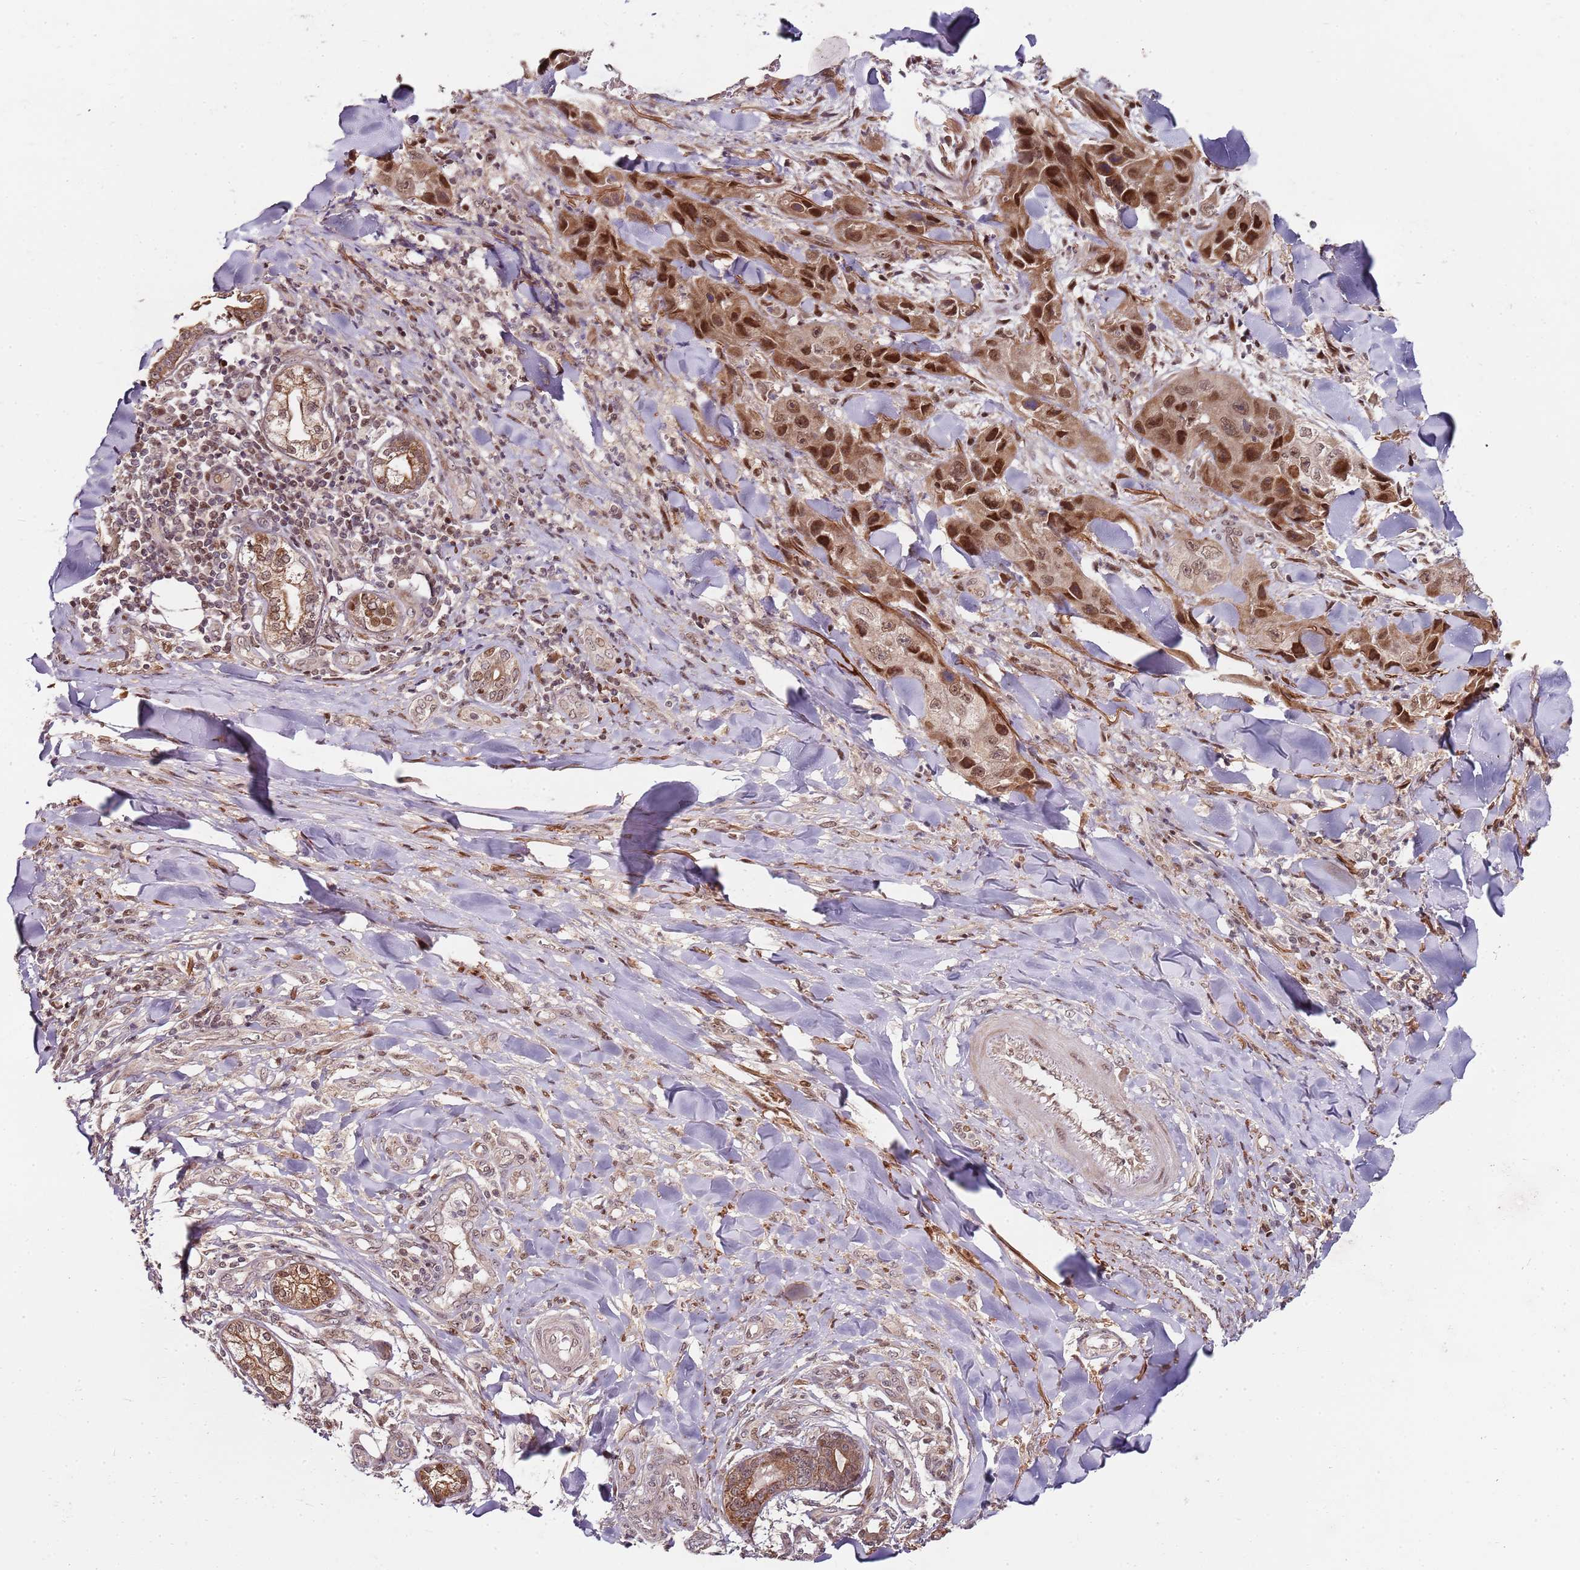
{"staining": {"intensity": "strong", "quantity": ">75%", "location": "cytoplasmic/membranous,nuclear"}, "tissue": "skin cancer", "cell_type": "Tumor cells", "image_type": "cancer", "snomed": [{"axis": "morphology", "description": "Squamous cell carcinoma, NOS"}, {"axis": "topography", "description": "Skin"}, {"axis": "topography", "description": "Subcutis"}], "caption": "IHC of human skin squamous cell carcinoma displays high levels of strong cytoplasmic/membranous and nuclear staining in about >75% of tumor cells.", "gene": "EDC3", "patient": {"sex": "male", "age": 73}}